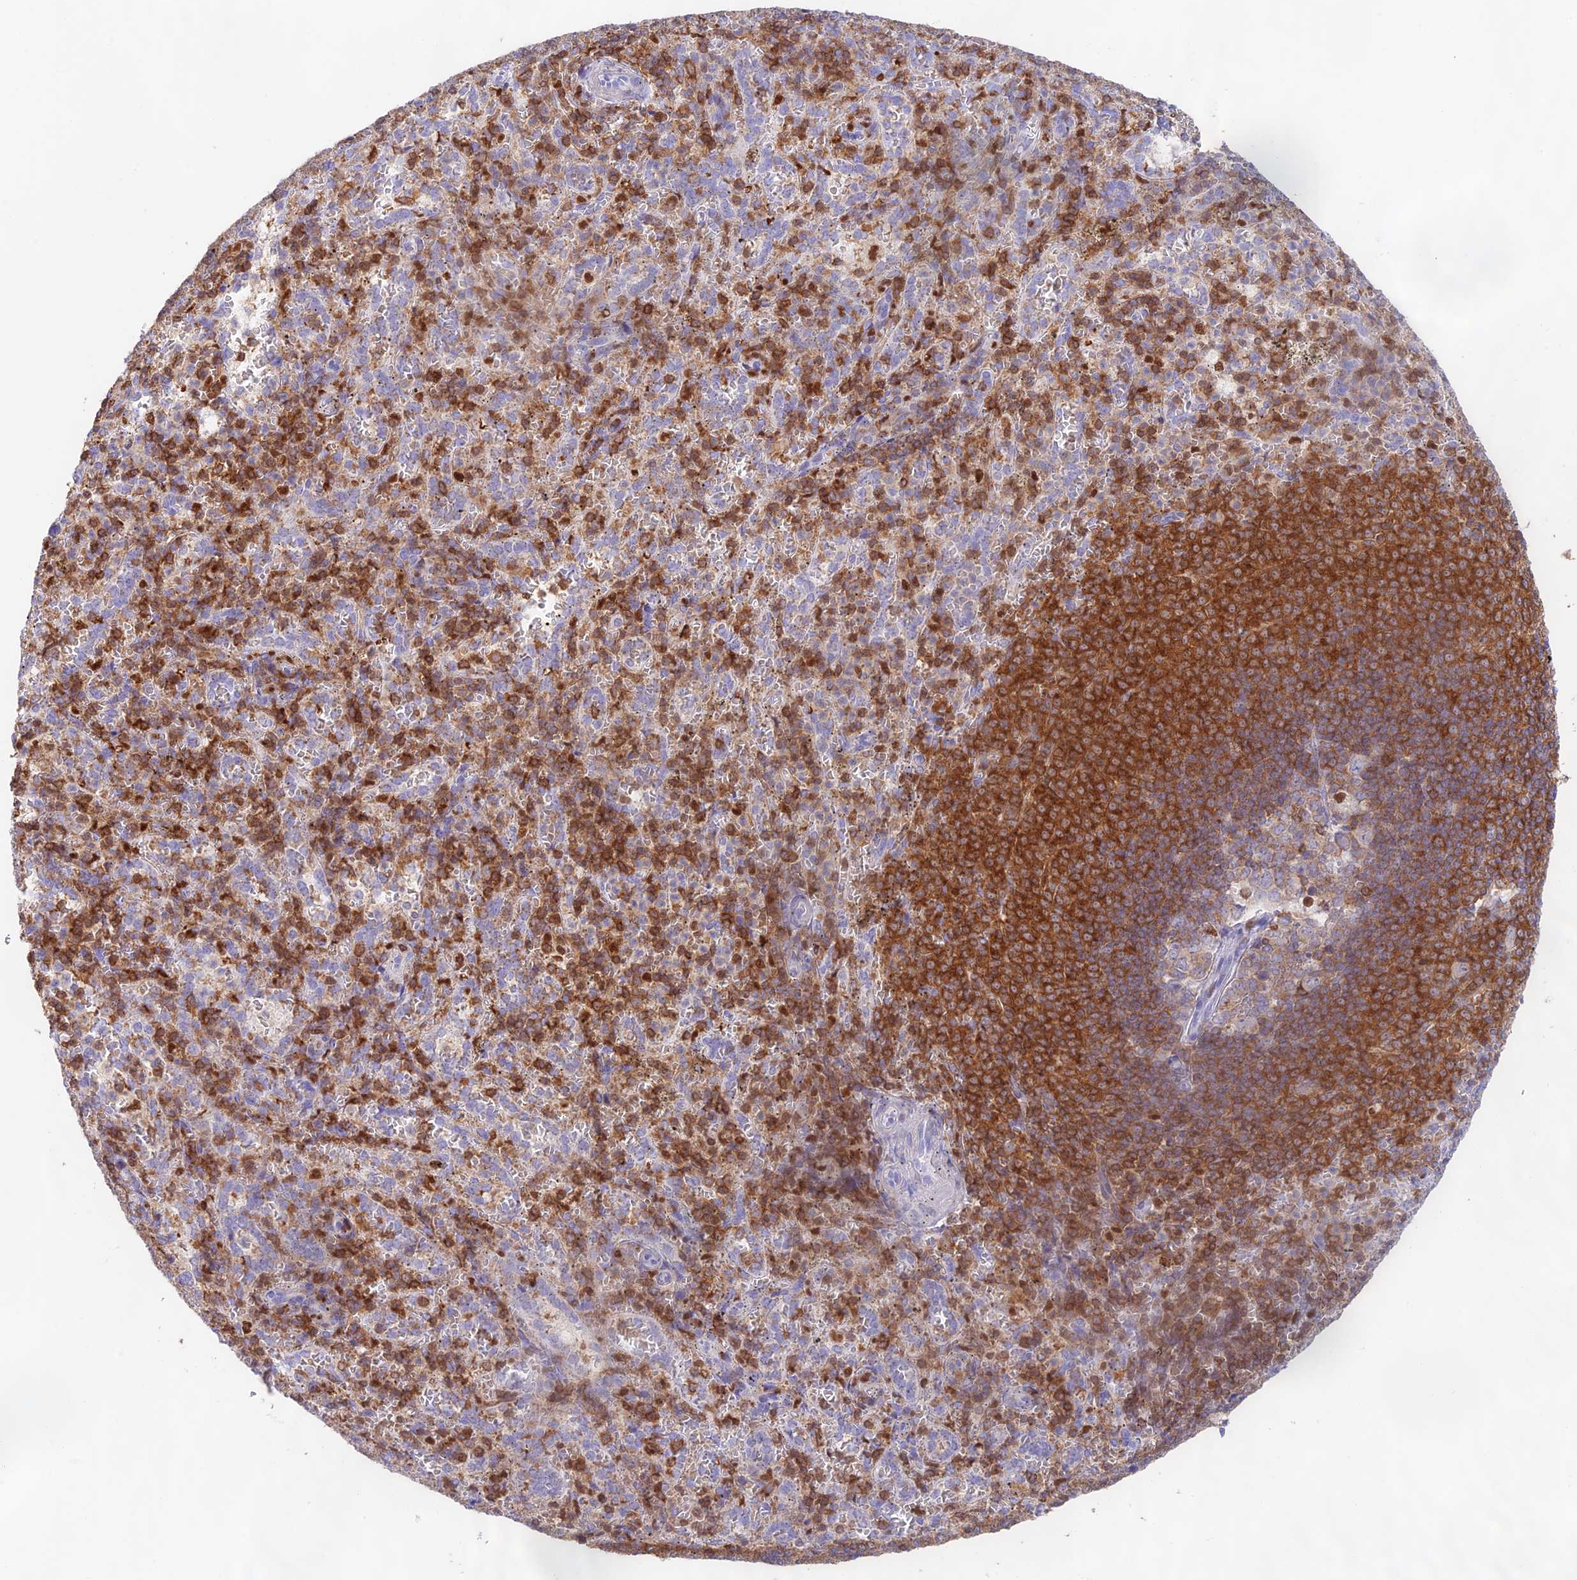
{"staining": {"intensity": "strong", "quantity": "<25%", "location": "cytoplasmic/membranous"}, "tissue": "spleen", "cell_type": "Cells in red pulp", "image_type": "normal", "snomed": [{"axis": "morphology", "description": "Normal tissue, NOS"}, {"axis": "topography", "description": "Spleen"}], "caption": "Immunohistochemistry micrograph of unremarkable spleen: spleen stained using immunohistochemistry (IHC) demonstrates medium levels of strong protein expression localized specifically in the cytoplasmic/membranous of cells in red pulp, appearing as a cytoplasmic/membranous brown color.", "gene": "DENND1C", "patient": {"sex": "female", "age": 21}}